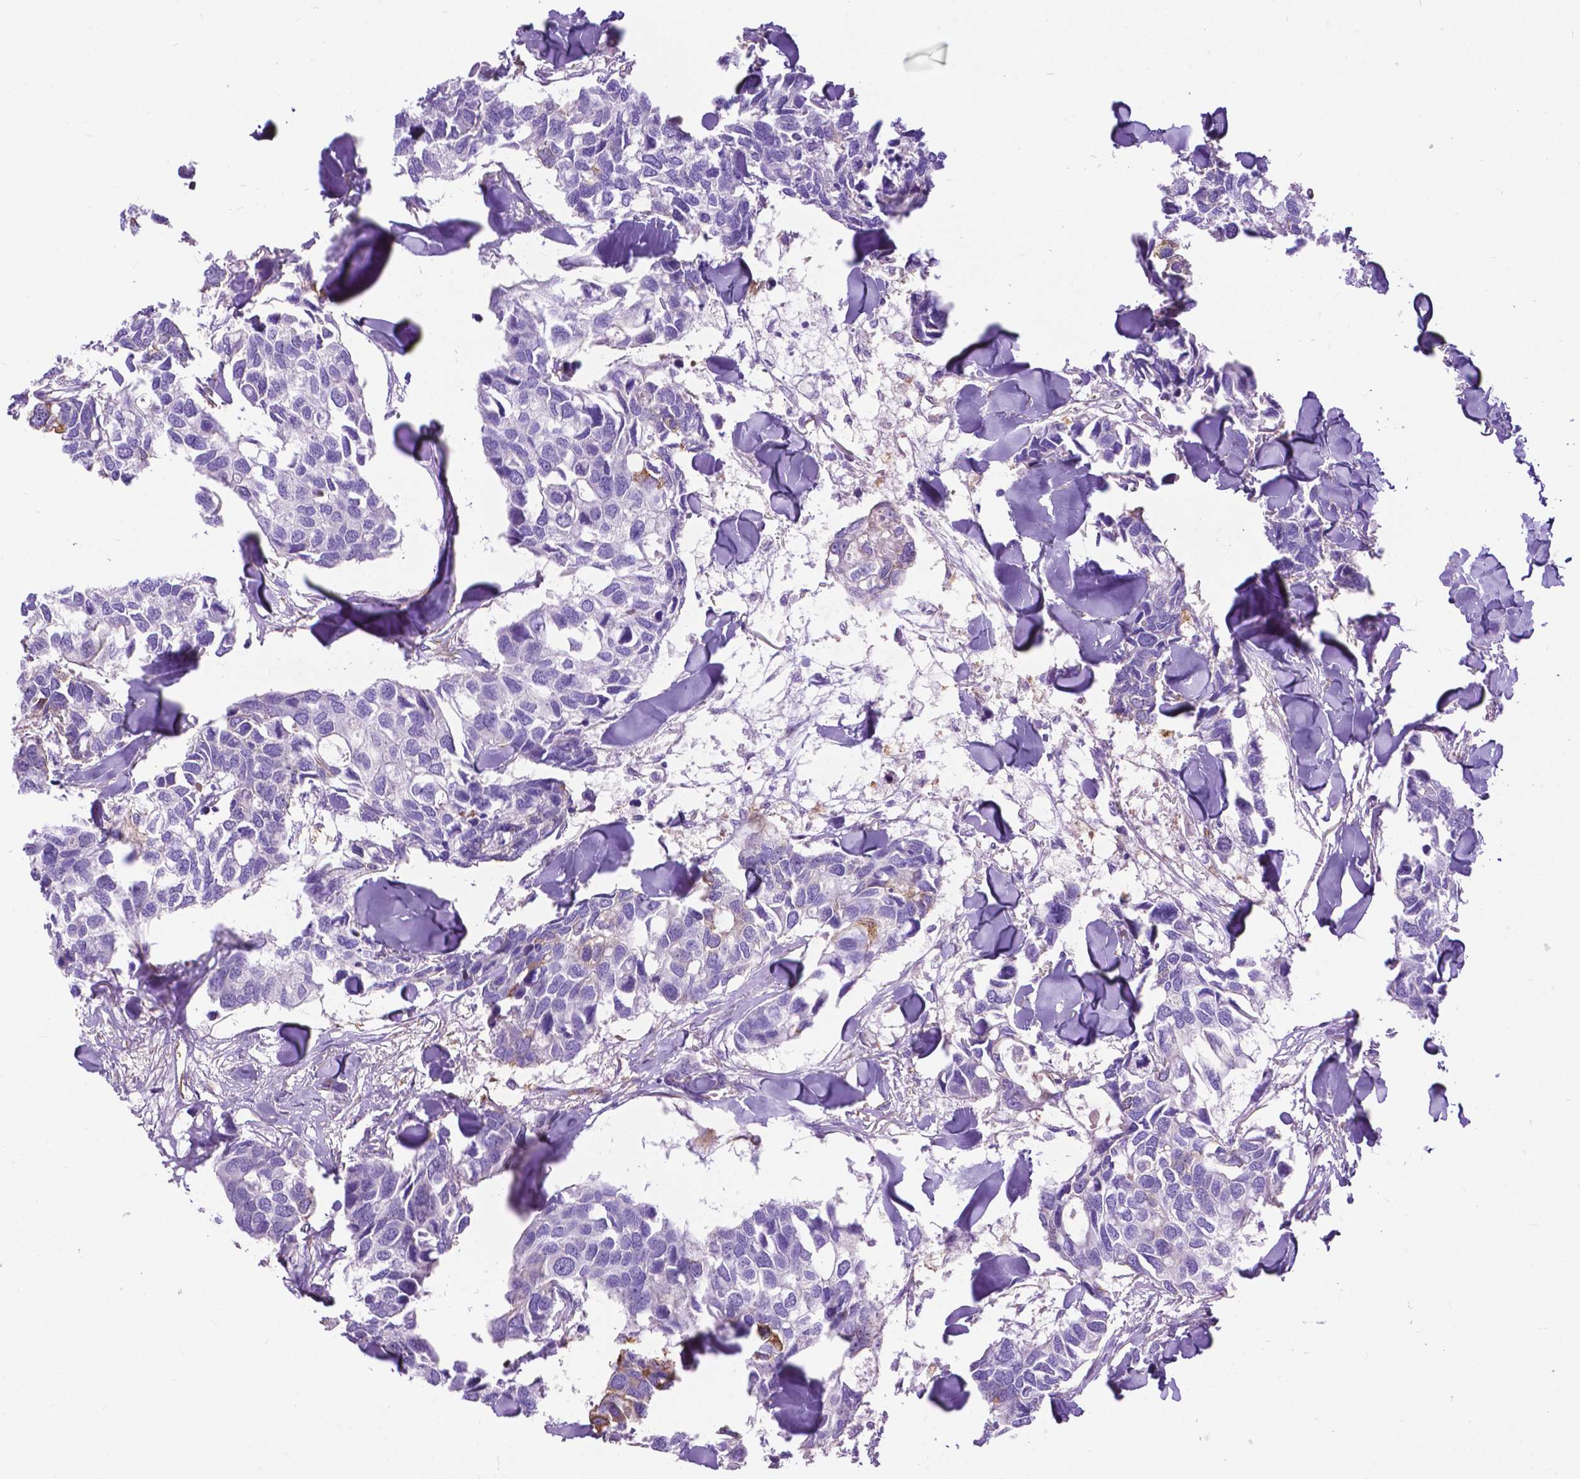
{"staining": {"intensity": "negative", "quantity": "none", "location": "none"}, "tissue": "breast cancer", "cell_type": "Tumor cells", "image_type": "cancer", "snomed": [{"axis": "morphology", "description": "Duct carcinoma"}, {"axis": "topography", "description": "Breast"}], "caption": "Human breast invasive ductal carcinoma stained for a protein using immunohistochemistry (IHC) displays no expression in tumor cells.", "gene": "PCDHA12", "patient": {"sex": "female", "age": 83}}